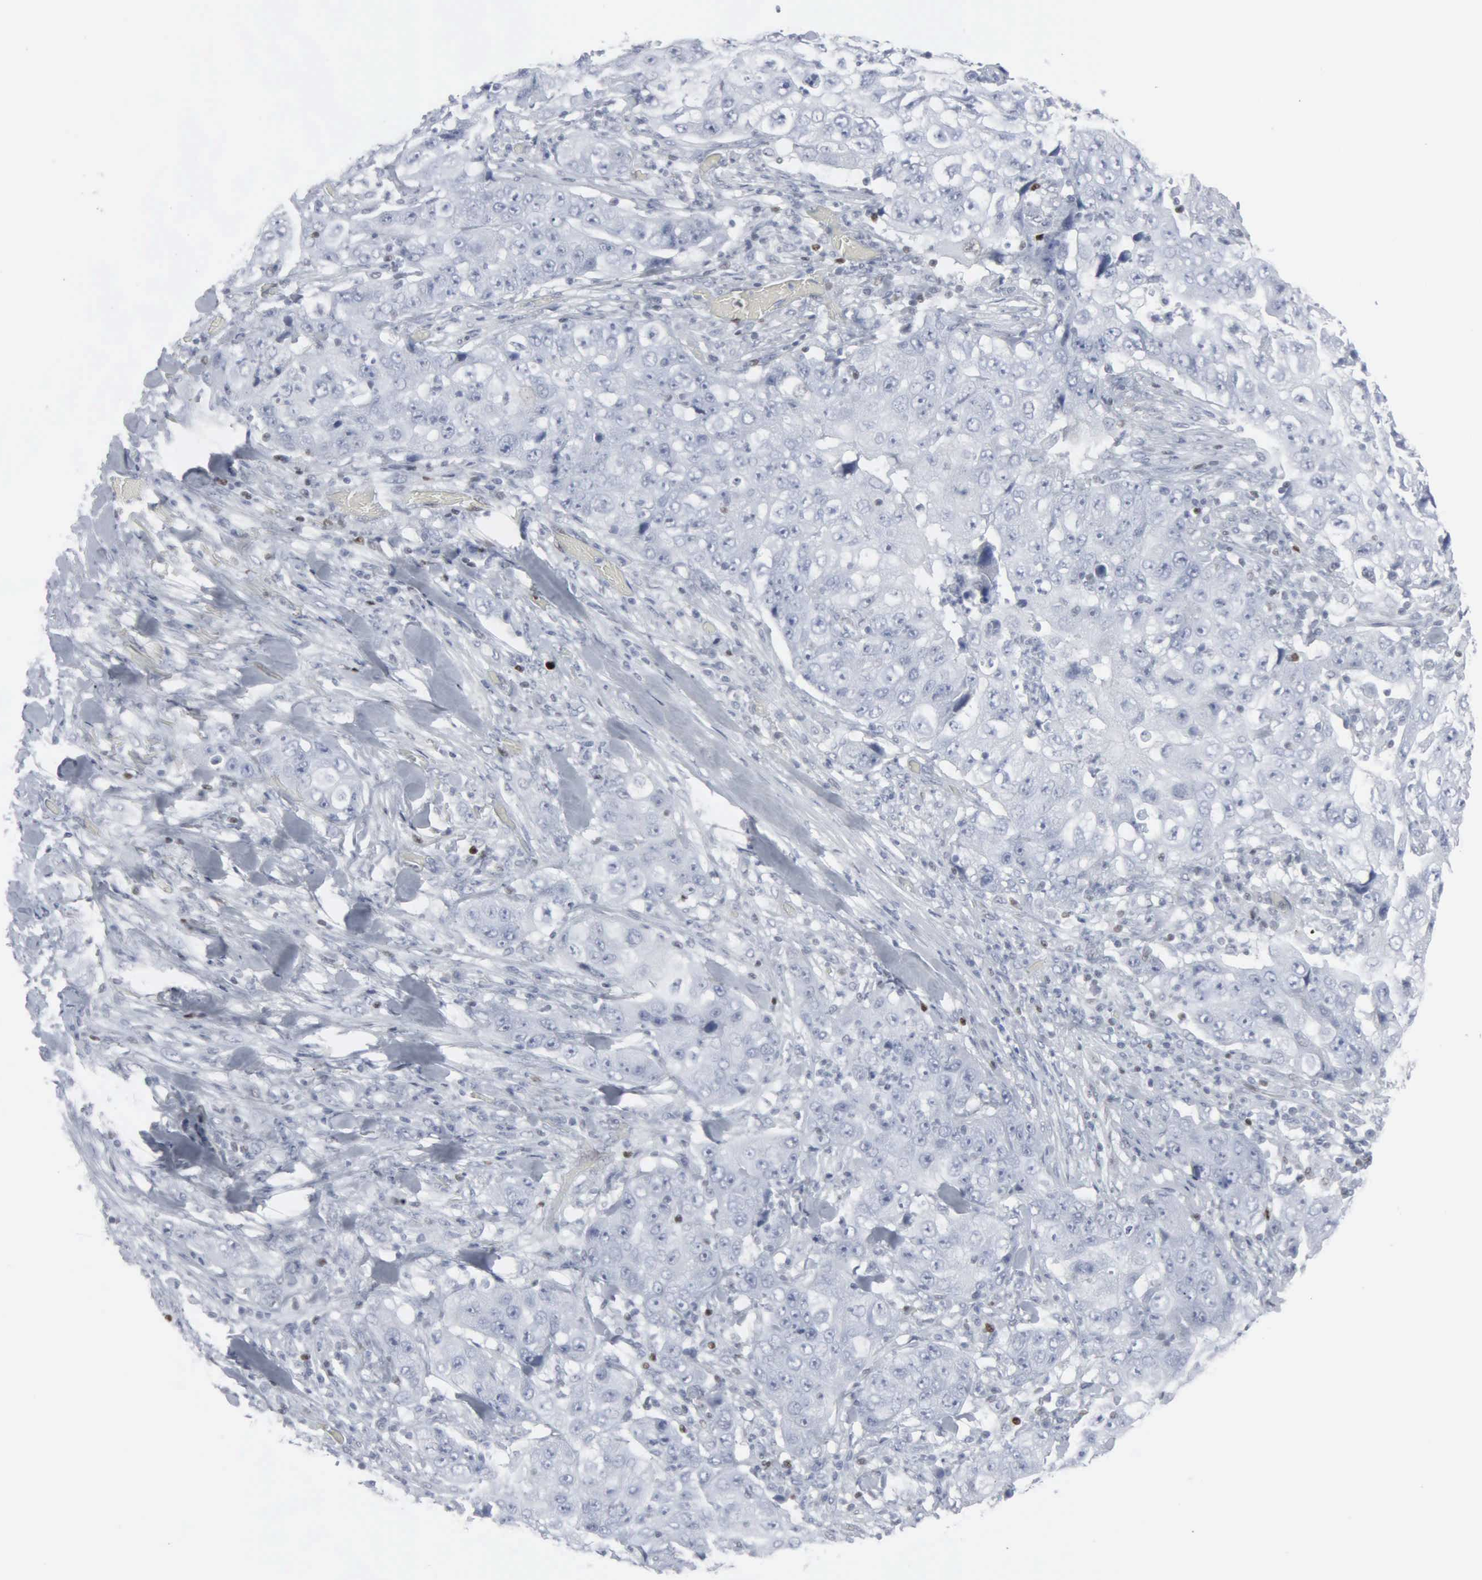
{"staining": {"intensity": "negative", "quantity": "none", "location": "none"}, "tissue": "lung cancer", "cell_type": "Tumor cells", "image_type": "cancer", "snomed": [{"axis": "morphology", "description": "Squamous cell carcinoma, NOS"}, {"axis": "topography", "description": "Lung"}], "caption": "Immunohistochemistry histopathology image of squamous cell carcinoma (lung) stained for a protein (brown), which displays no expression in tumor cells.", "gene": "CCND3", "patient": {"sex": "male", "age": 64}}